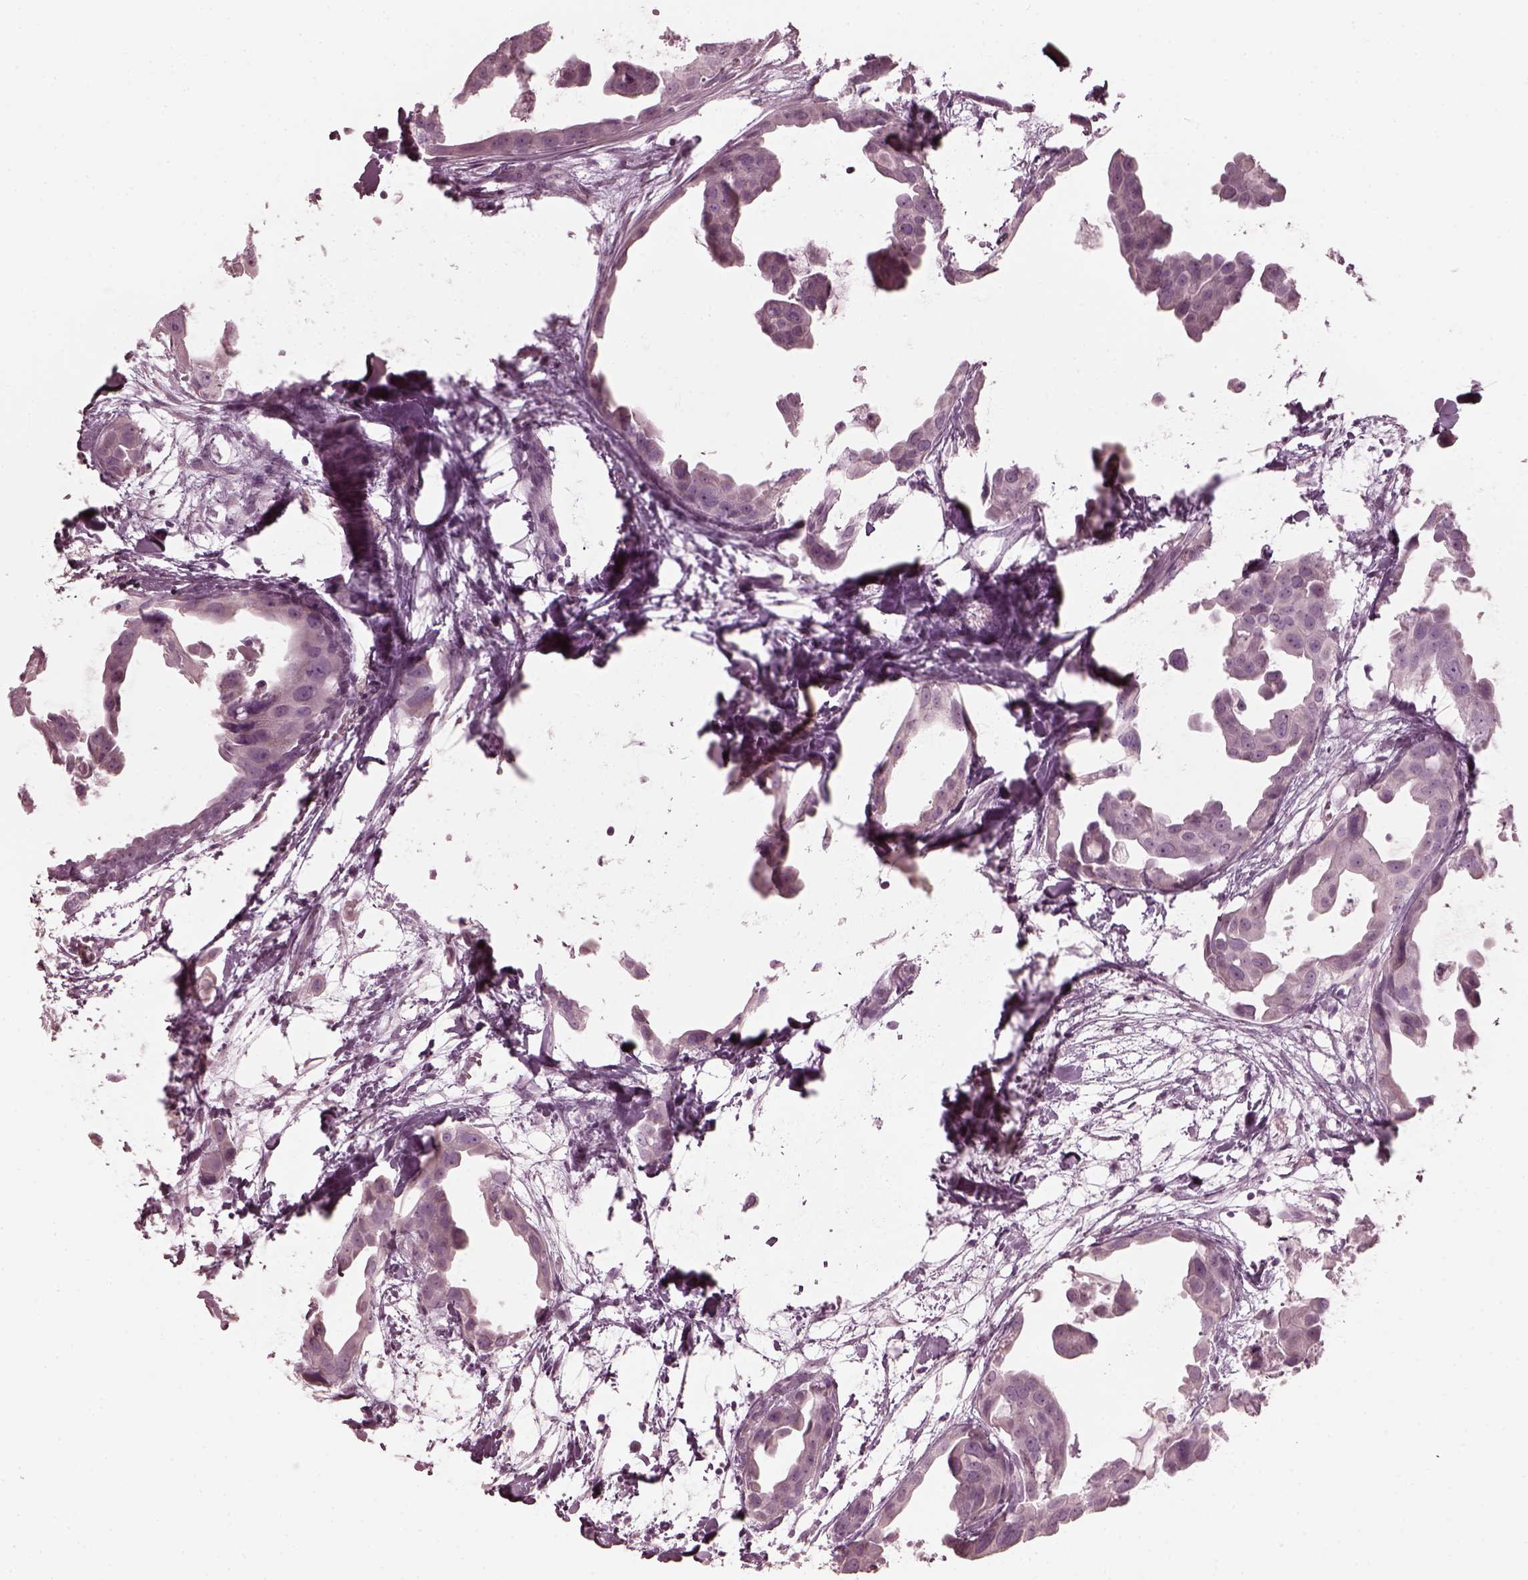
{"staining": {"intensity": "negative", "quantity": "none", "location": "none"}, "tissue": "breast cancer", "cell_type": "Tumor cells", "image_type": "cancer", "snomed": [{"axis": "morphology", "description": "Duct carcinoma"}, {"axis": "topography", "description": "Breast"}], "caption": "Breast cancer stained for a protein using immunohistochemistry demonstrates no expression tumor cells.", "gene": "SAXO2", "patient": {"sex": "female", "age": 38}}